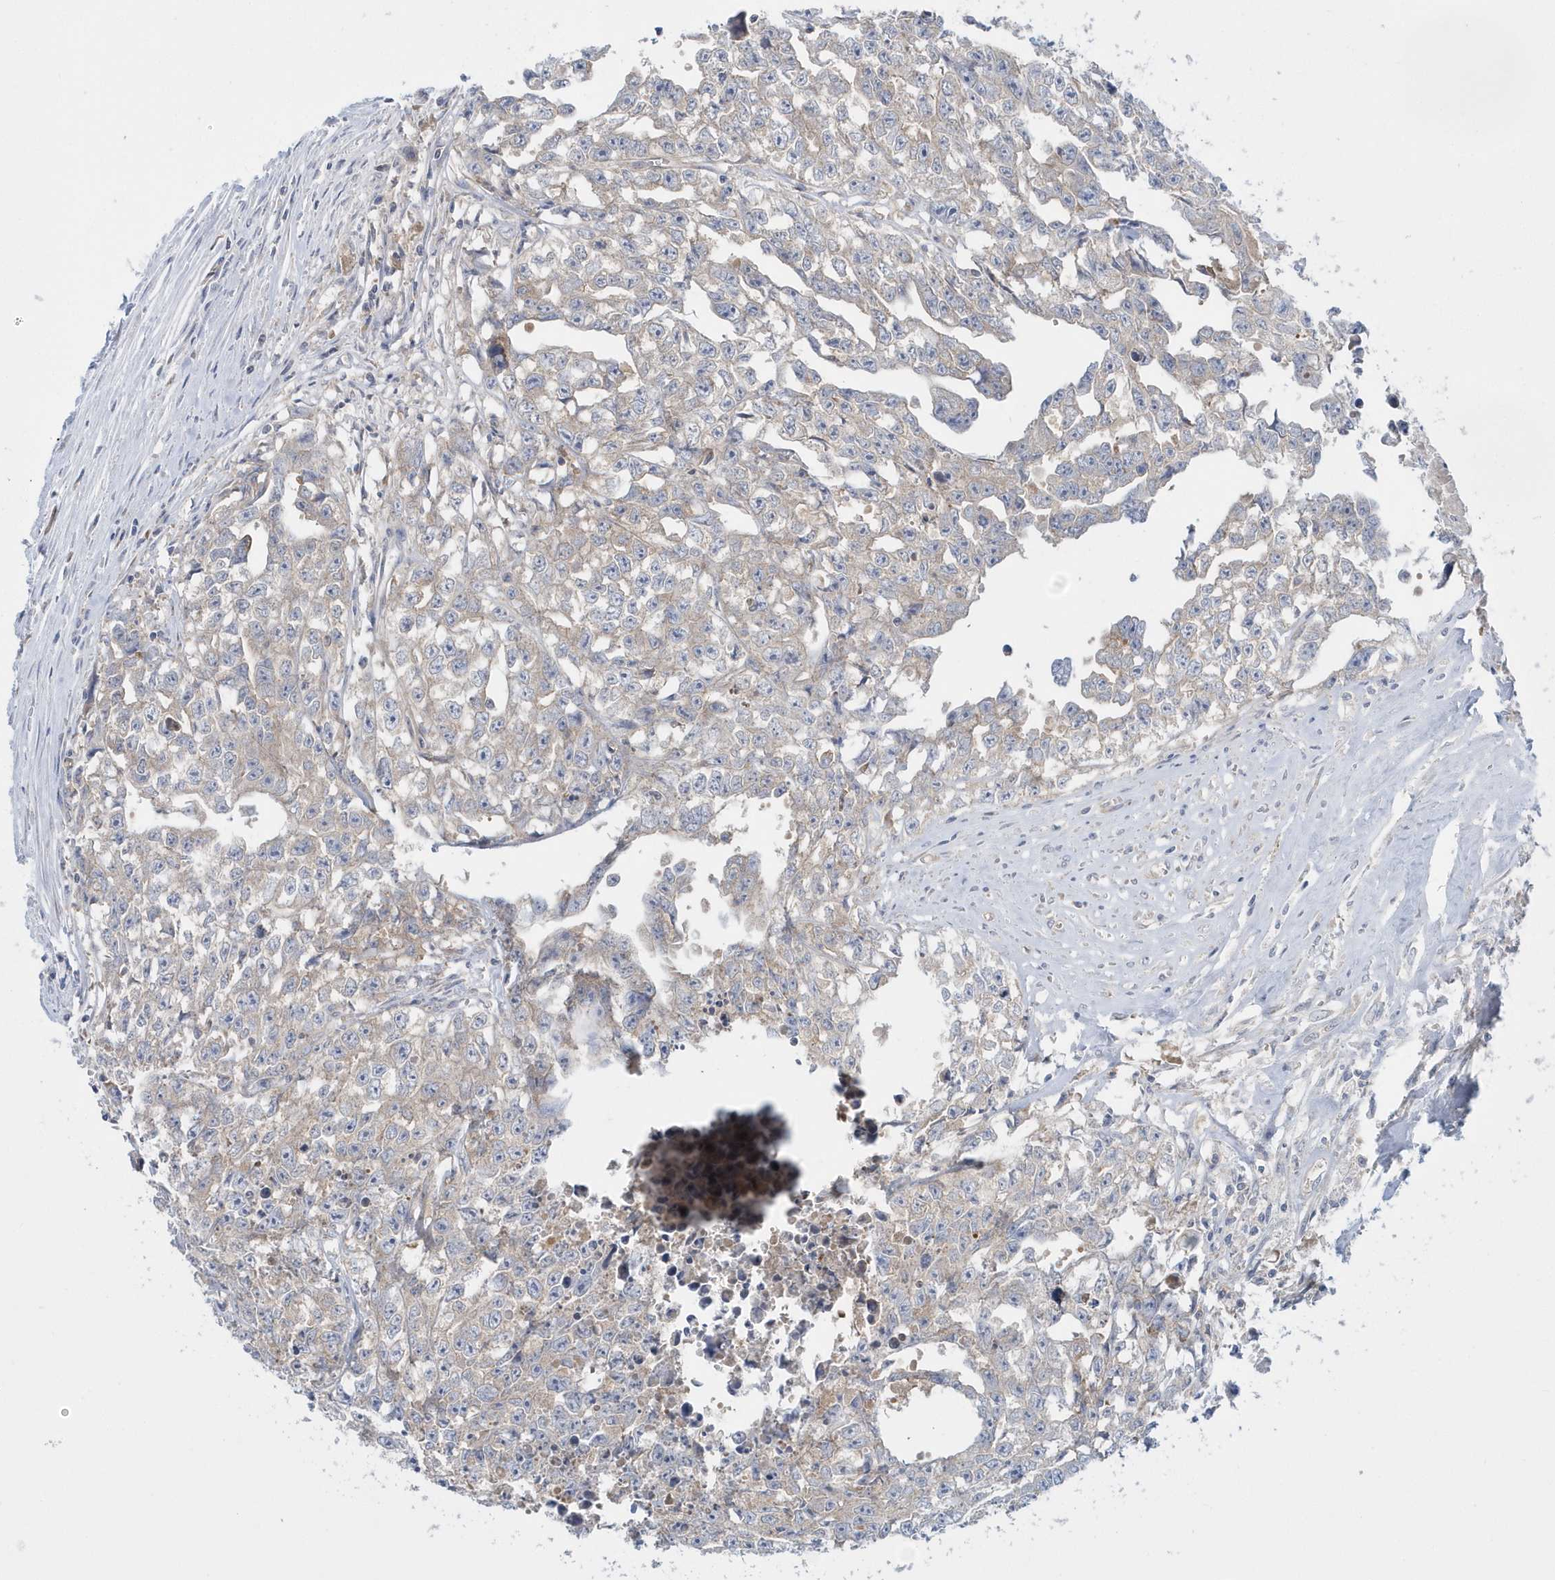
{"staining": {"intensity": "weak", "quantity": "25%-75%", "location": "cytoplasmic/membranous"}, "tissue": "testis cancer", "cell_type": "Tumor cells", "image_type": "cancer", "snomed": [{"axis": "morphology", "description": "Seminoma, NOS"}, {"axis": "morphology", "description": "Carcinoma, Embryonal, NOS"}, {"axis": "topography", "description": "Testis"}], "caption": "There is low levels of weak cytoplasmic/membranous staining in tumor cells of testis cancer (seminoma), as demonstrated by immunohistochemical staining (brown color).", "gene": "EIF3C", "patient": {"sex": "male", "age": 43}}